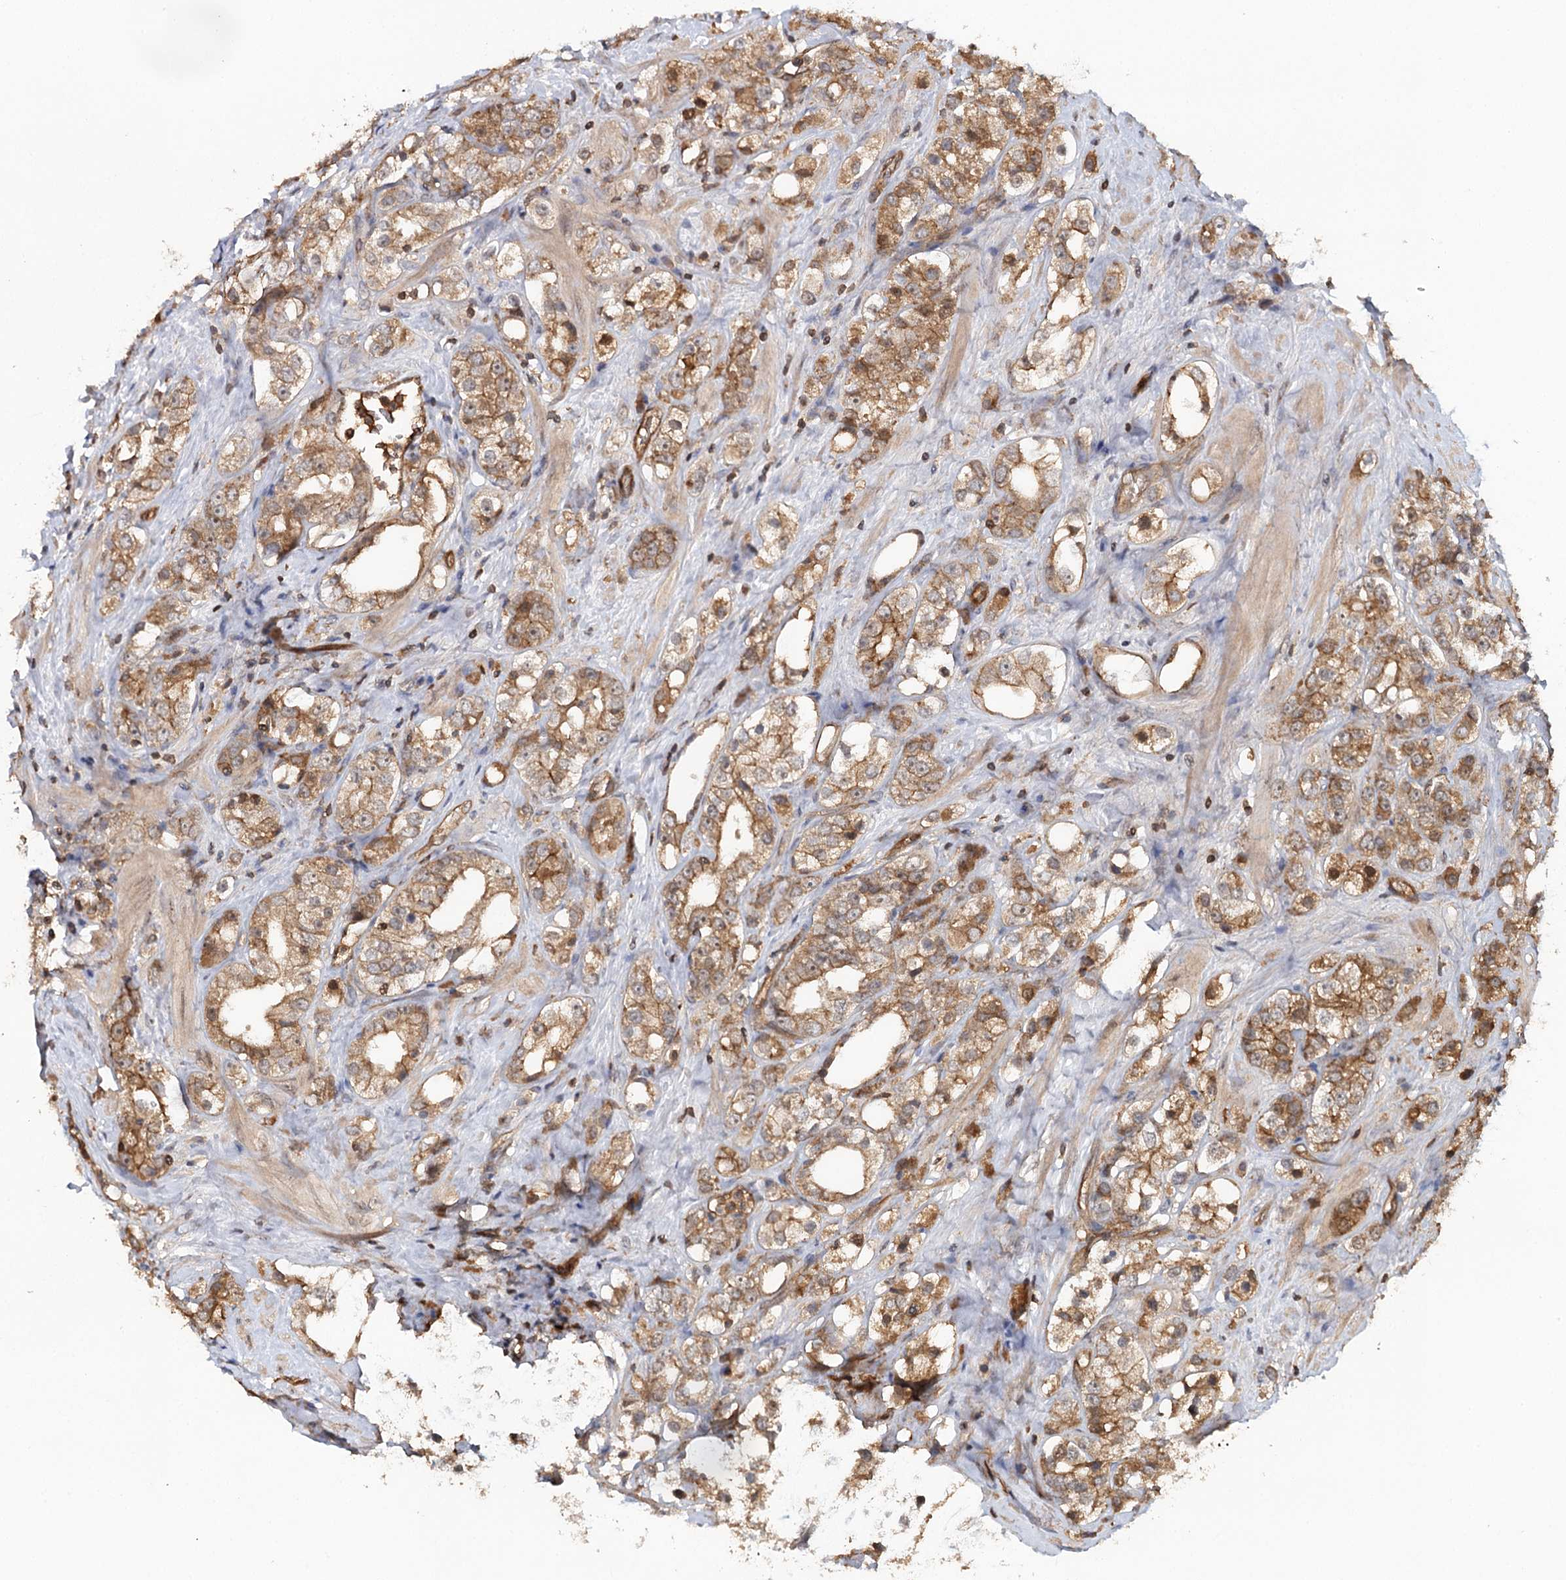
{"staining": {"intensity": "moderate", "quantity": ">75%", "location": "cytoplasmic/membranous"}, "tissue": "prostate cancer", "cell_type": "Tumor cells", "image_type": "cancer", "snomed": [{"axis": "morphology", "description": "Adenocarcinoma, NOS"}, {"axis": "topography", "description": "Prostate"}], "caption": "Prostate cancer stained with immunohistochemistry (IHC) displays moderate cytoplasmic/membranous staining in about >75% of tumor cells. The staining is performed using DAB (3,3'-diaminobenzidine) brown chromogen to label protein expression. The nuclei are counter-stained blue using hematoxylin.", "gene": "BCR", "patient": {"sex": "male", "age": 79}}